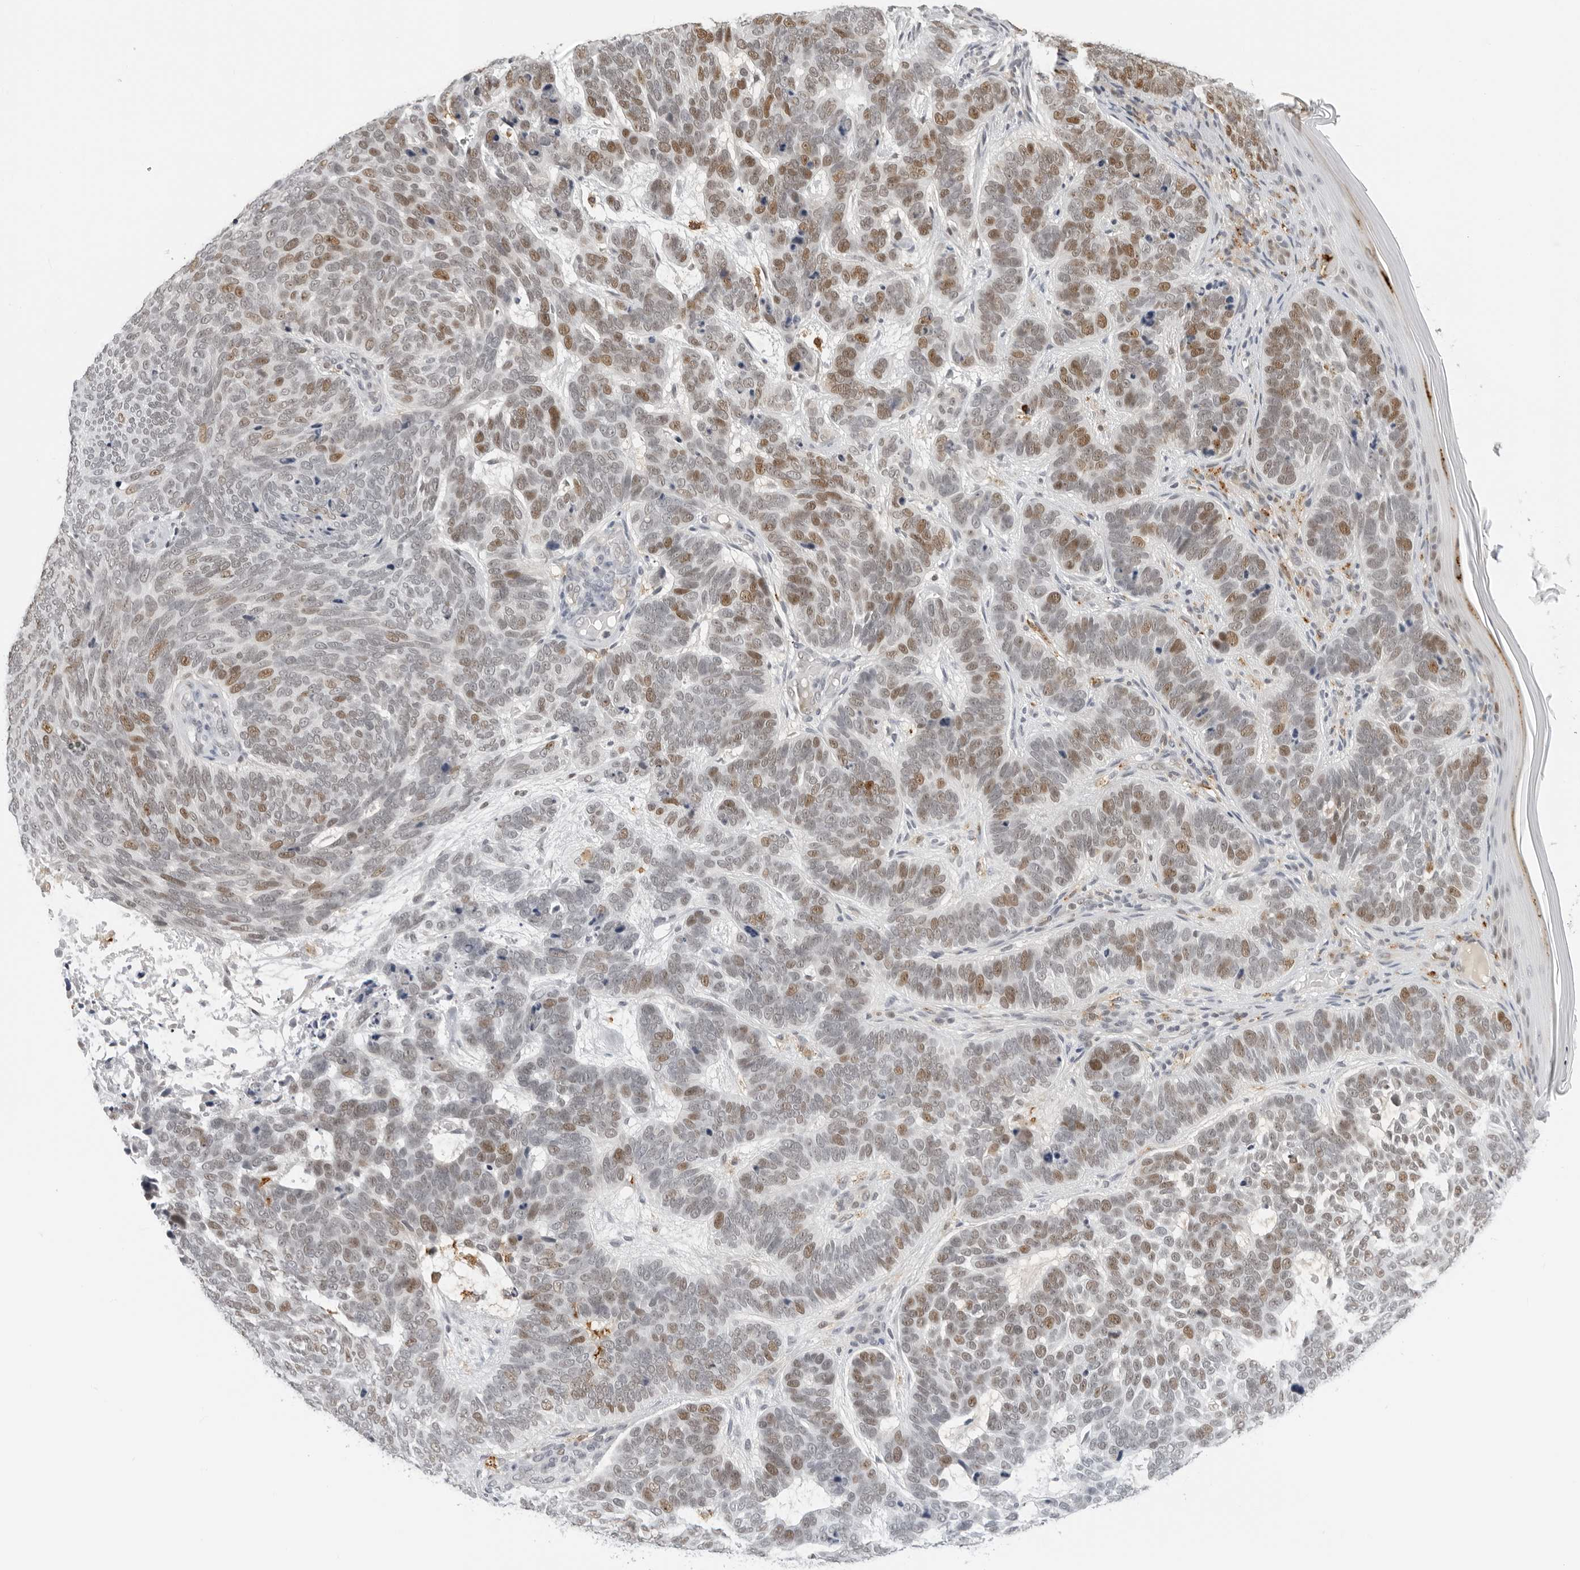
{"staining": {"intensity": "moderate", "quantity": ">75%", "location": "nuclear"}, "tissue": "skin cancer", "cell_type": "Tumor cells", "image_type": "cancer", "snomed": [{"axis": "morphology", "description": "Basal cell carcinoma"}, {"axis": "topography", "description": "Skin"}], "caption": "The histopathology image displays a brown stain indicating the presence of a protein in the nuclear of tumor cells in basal cell carcinoma (skin). The protein is stained brown, and the nuclei are stained in blue (DAB (3,3'-diaminobenzidine) IHC with brightfield microscopy, high magnification).", "gene": "MSH6", "patient": {"sex": "female", "age": 85}}